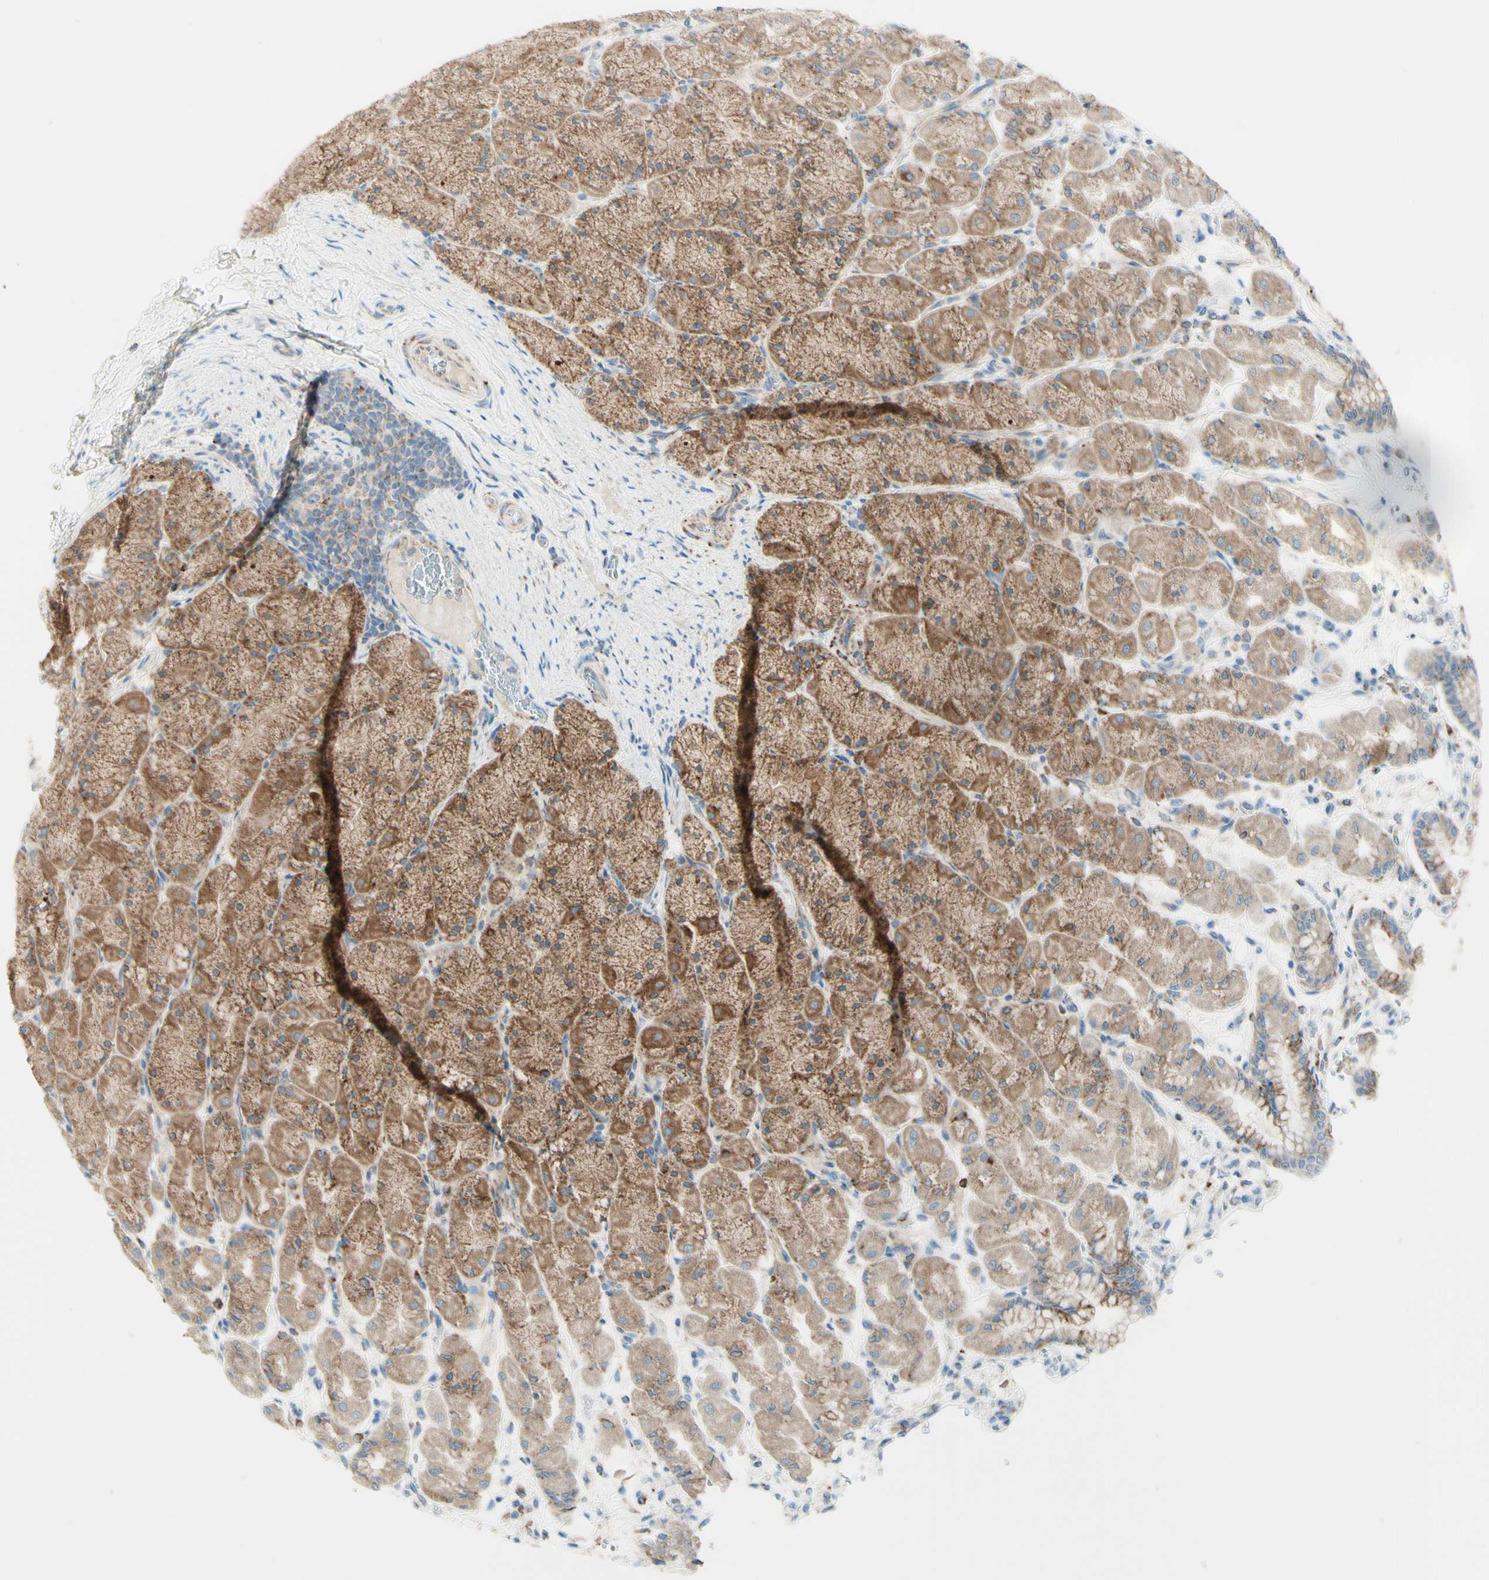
{"staining": {"intensity": "moderate", "quantity": ">75%", "location": "cytoplasmic/membranous"}, "tissue": "stomach", "cell_type": "Glandular cells", "image_type": "normal", "snomed": [{"axis": "morphology", "description": "Normal tissue, NOS"}, {"axis": "topography", "description": "Stomach, upper"}], "caption": "Moderate cytoplasmic/membranous positivity for a protein is identified in about >75% of glandular cells of benign stomach using immunohistochemistry (IHC).", "gene": "ARMC10", "patient": {"sex": "female", "age": 56}}